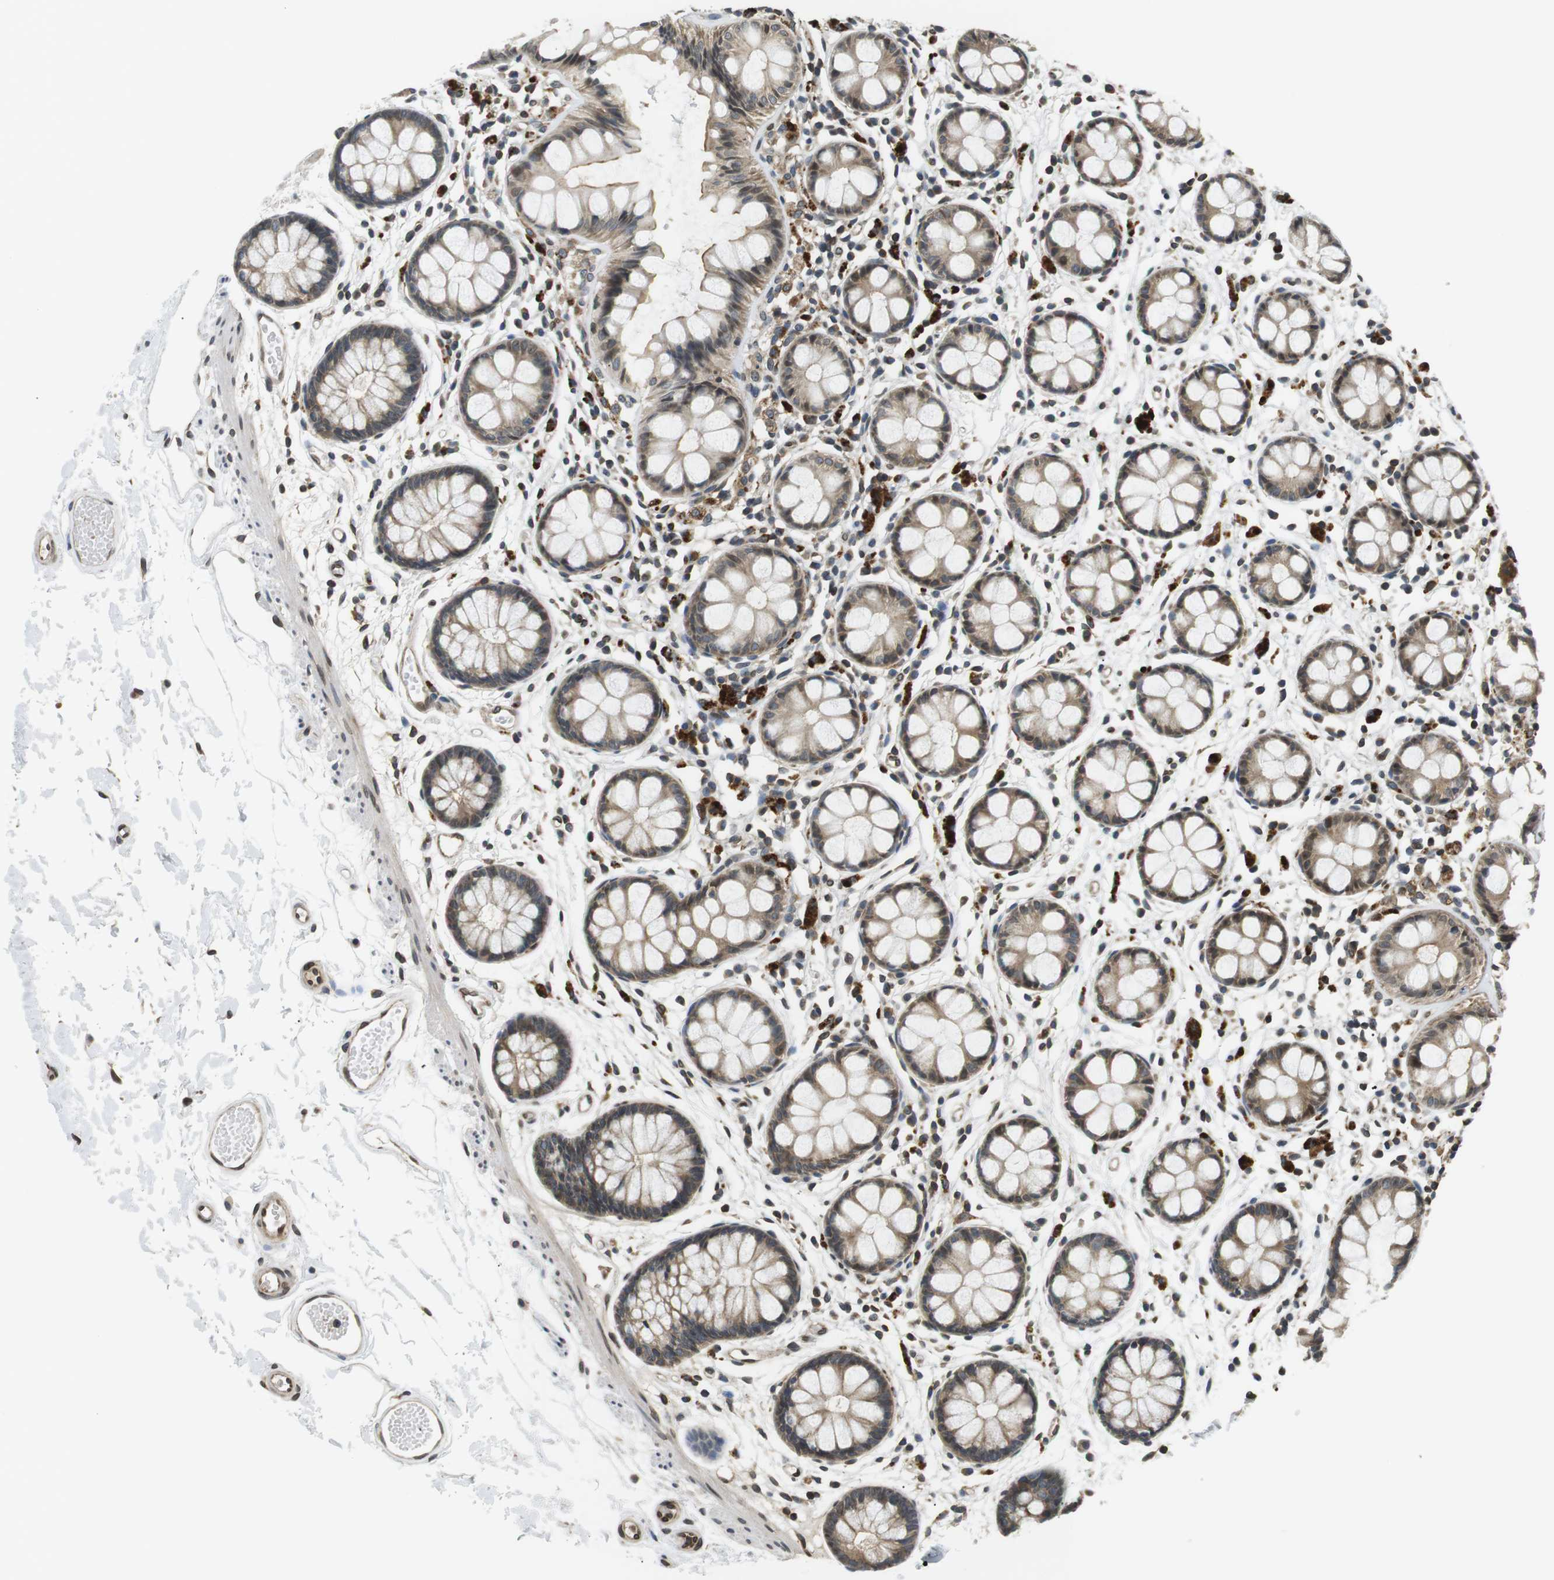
{"staining": {"intensity": "moderate", "quantity": ">75%", "location": "cytoplasmic/membranous"}, "tissue": "rectum", "cell_type": "Glandular cells", "image_type": "normal", "snomed": [{"axis": "morphology", "description": "Normal tissue, NOS"}, {"axis": "topography", "description": "Rectum"}], "caption": "The histopathology image reveals a brown stain indicating the presence of a protein in the cytoplasmic/membranous of glandular cells in rectum. (Stains: DAB (3,3'-diaminobenzidine) in brown, nuclei in blue, Microscopy: brightfield microscopy at high magnification).", "gene": "TMX4", "patient": {"sex": "female", "age": 66}}